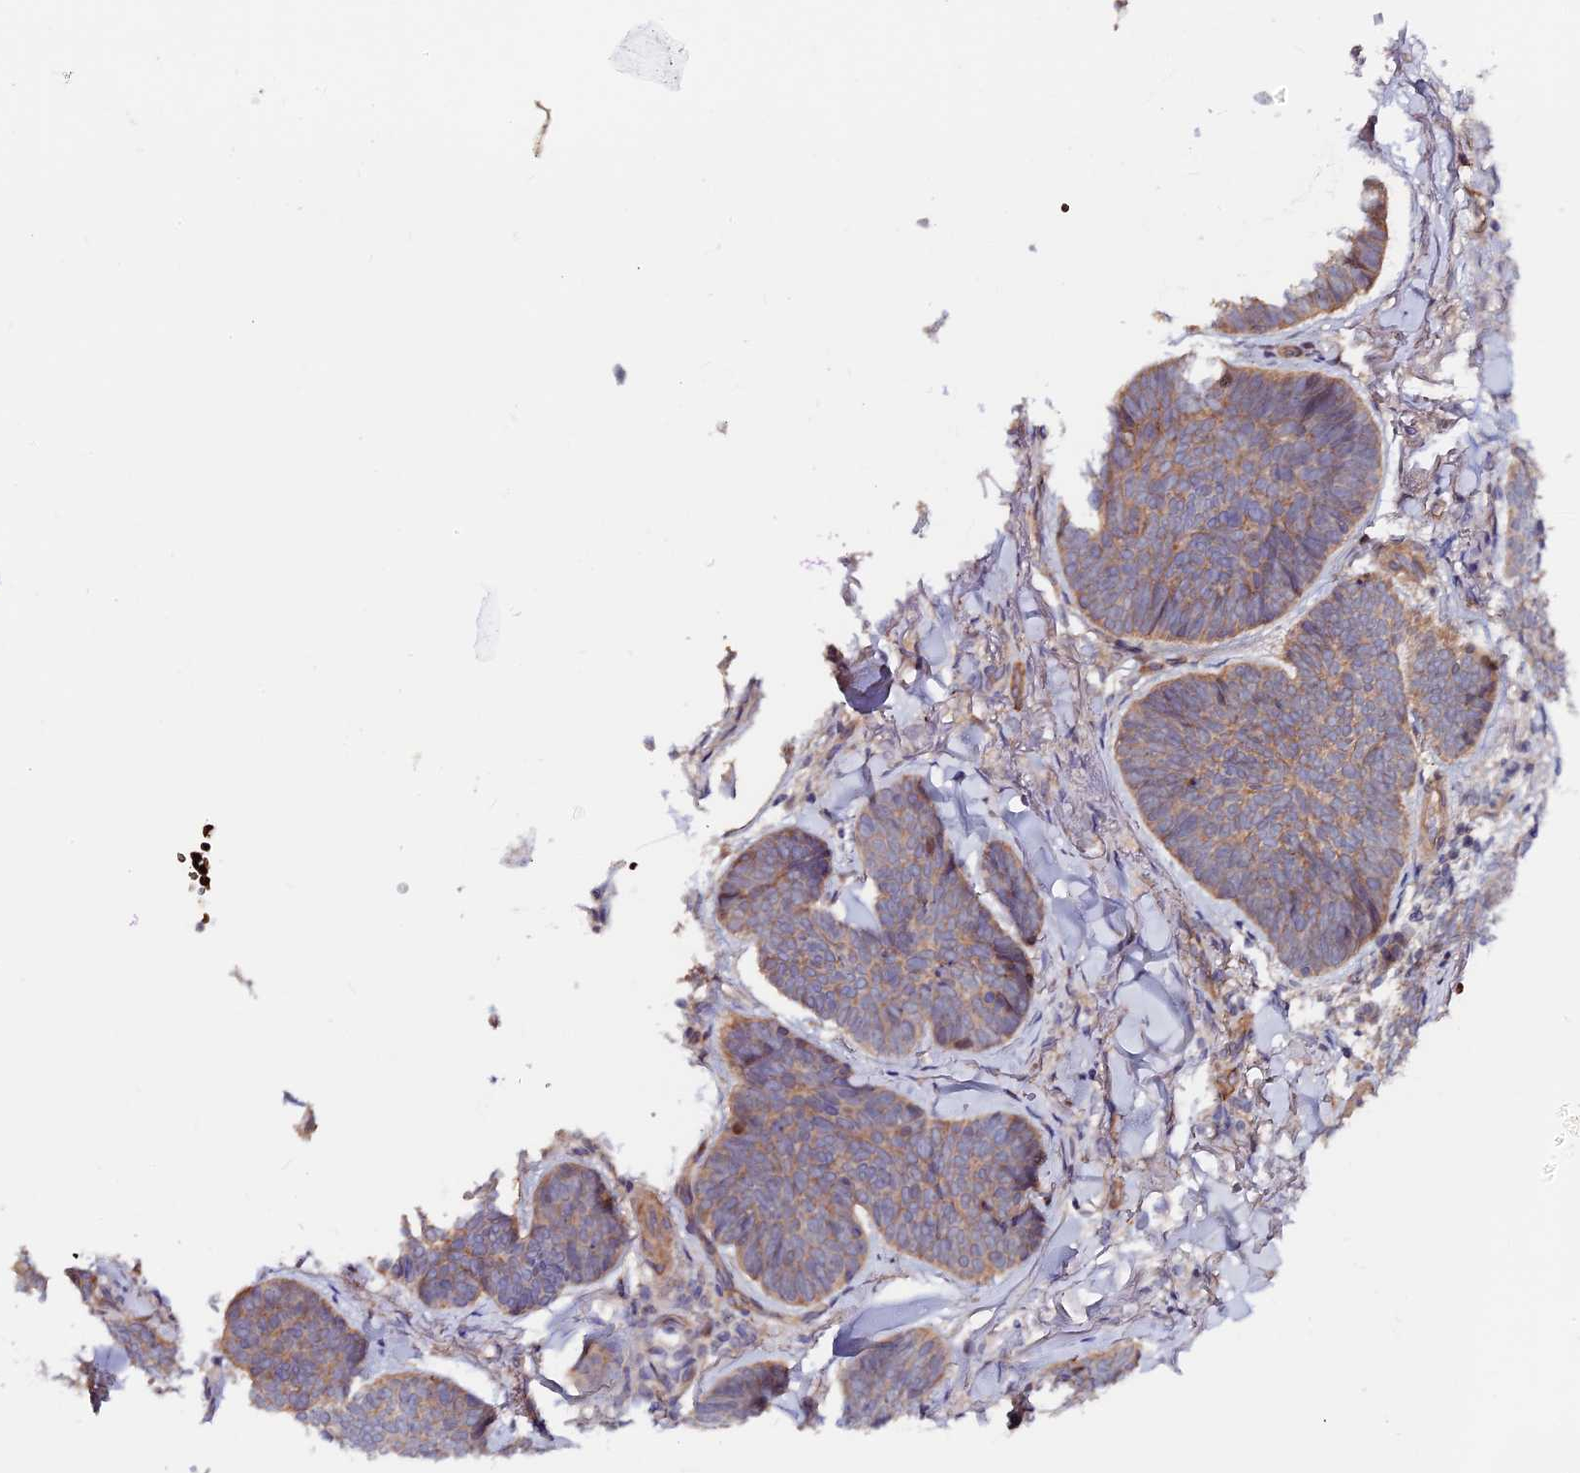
{"staining": {"intensity": "weak", "quantity": ">75%", "location": "cytoplasmic/membranous"}, "tissue": "skin cancer", "cell_type": "Tumor cells", "image_type": "cancer", "snomed": [{"axis": "morphology", "description": "Basal cell carcinoma"}, {"axis": "topography", "description": "Skin"}], "caption": "Immunohistochemistry photomicrograph of neoplastic tissue: human skin cancer stained using immunohistochemistry exhibits low levels of weak protein expression localized specifically in the cytoplasmic/membranous of tumor cells, appearing as a cytoplasmic/membranous brown color.", "gene": "MISP3", "patient": {"sex": "female", "age": 74}}